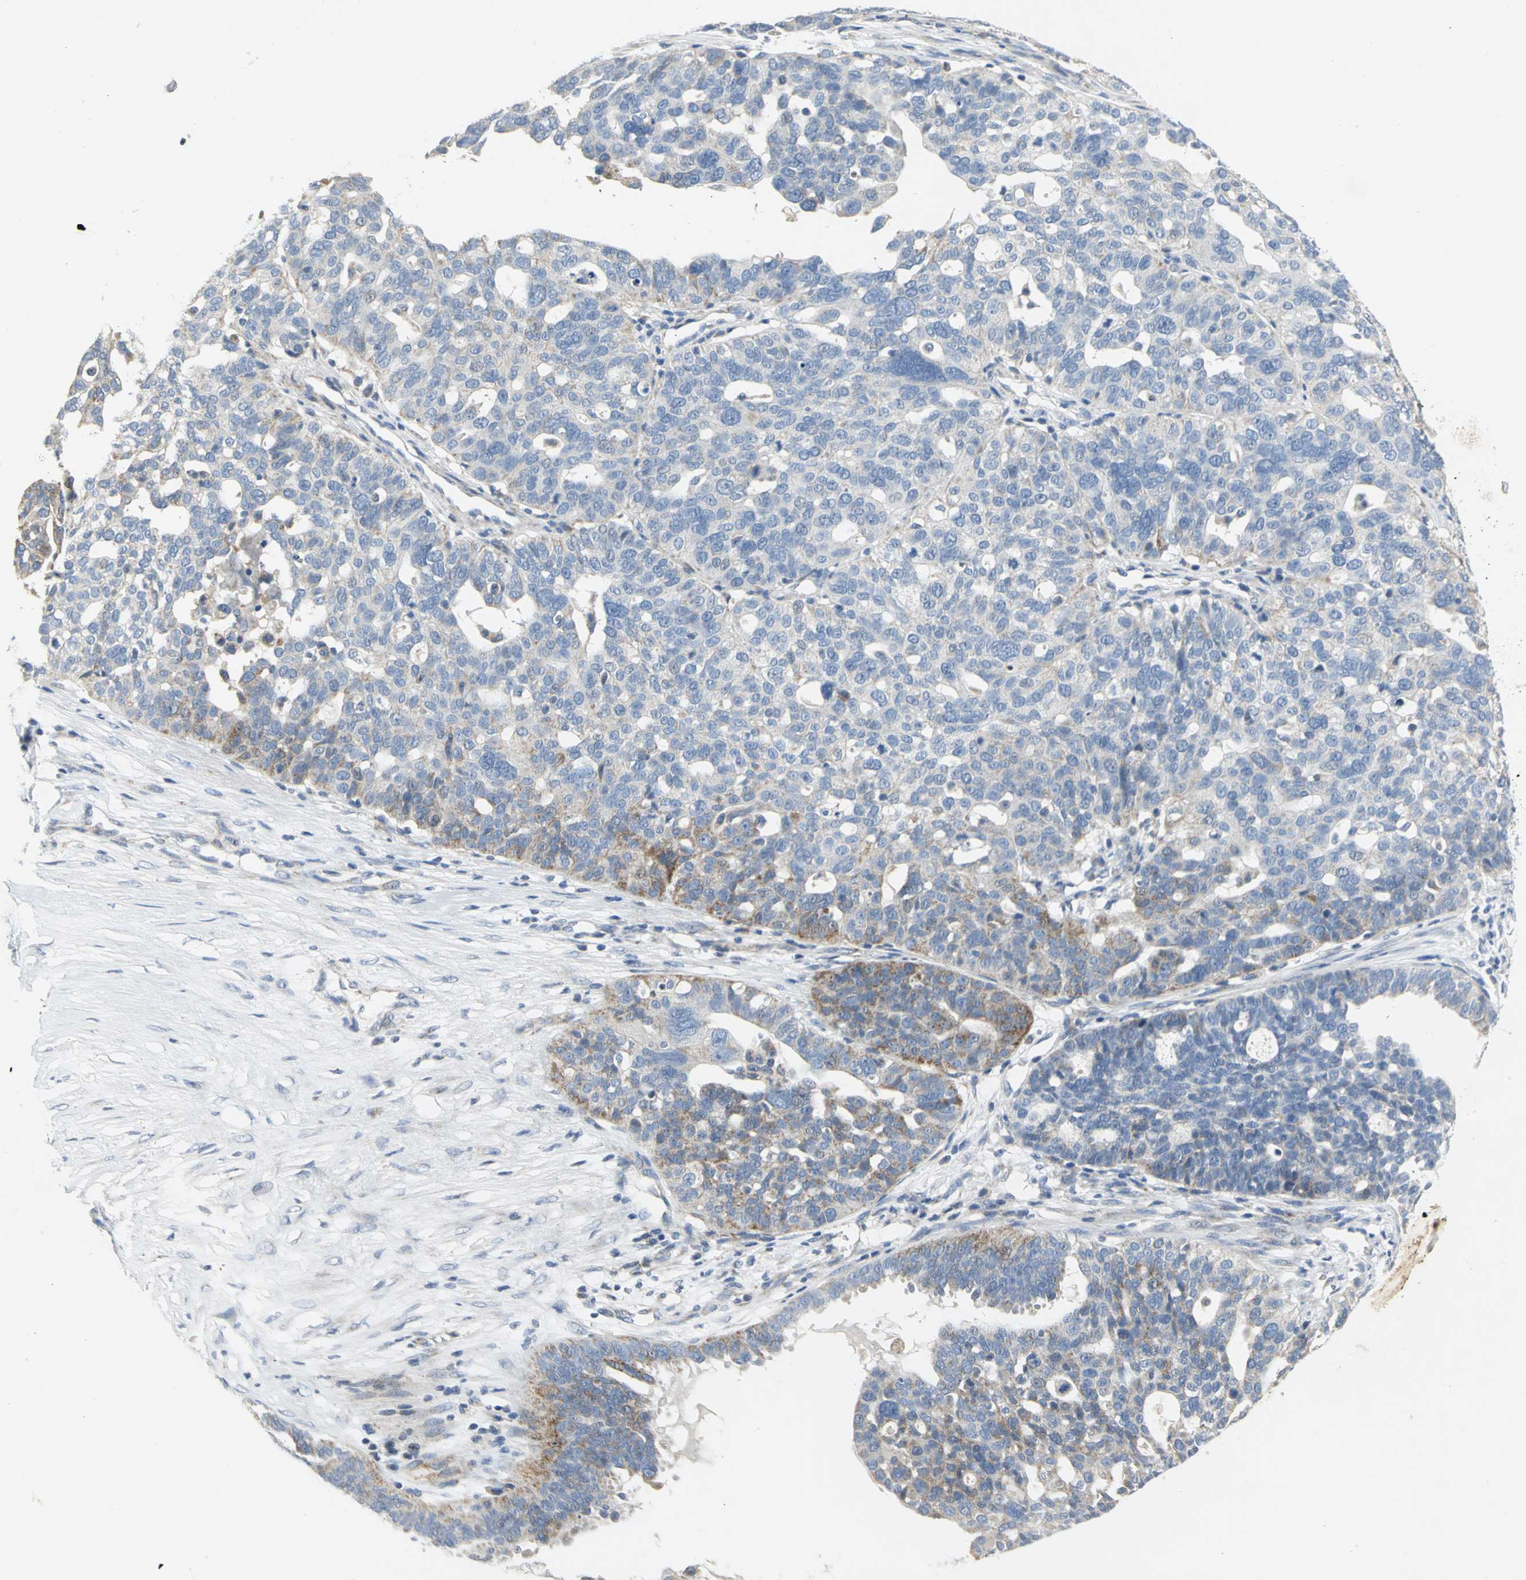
{"staining": {"intensity": "moderate", "quantity": "<25%", "location": "cytoplasmic/membranous"}, "tissue": "ovarian cancer", "cell_type": "Tumor cells", "image_type": "cancer", "snomed": [{"axis": "morphology", "description": "Cystadenocarcinoma, serous, NOS"}, {"axis": "topography", "description": "Ovary"}], "caption": "Immunohistochemistry (IHC) (DAB (3,3'-diaminobenzidine)) staining of serous cystadenocarcinoma (ovarian) demonstrates moderate cytoplasmic/membranous protein positivity in about <25% of tumor cells.", "gene": "SPPL2B", "patient": {"sex": "female", "age": 59}}